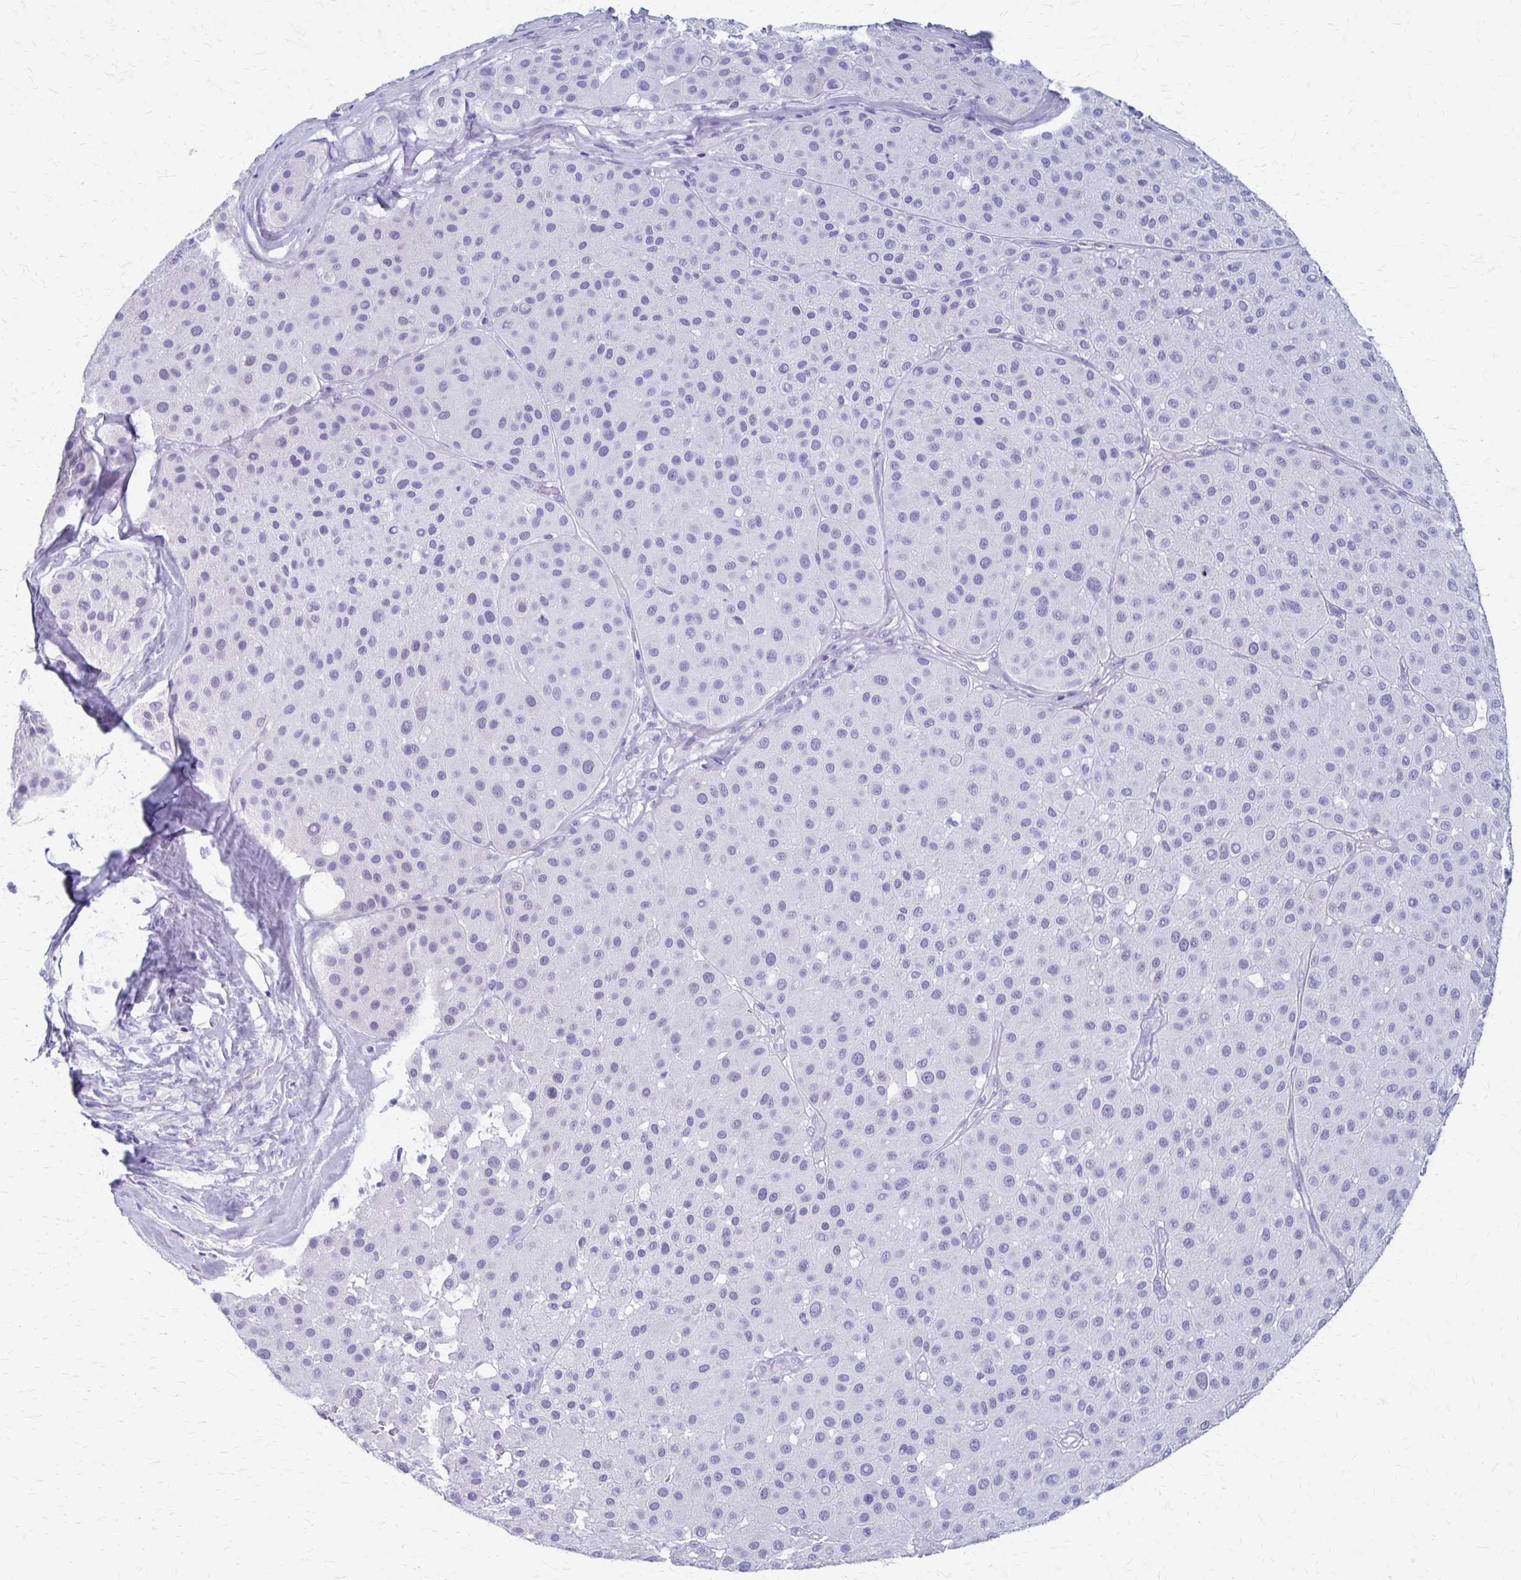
{"staining": {"intensity": "negative", "quantity": "none", "location": "none"}, "tissue": "melanoma", "cell_type": "Tumor cells", "image_type": "cancer", "snomed": [{"axis": "morphology", "description": "Malignant melanoma, Metastatic site"}, {"axis": "topography", "description": "Smooth muscle"}], "caption": "Tumor cells show no significant staining in melanoma.", "gene": "CELF5", "patient": {"sex": "male", "age": 41}}